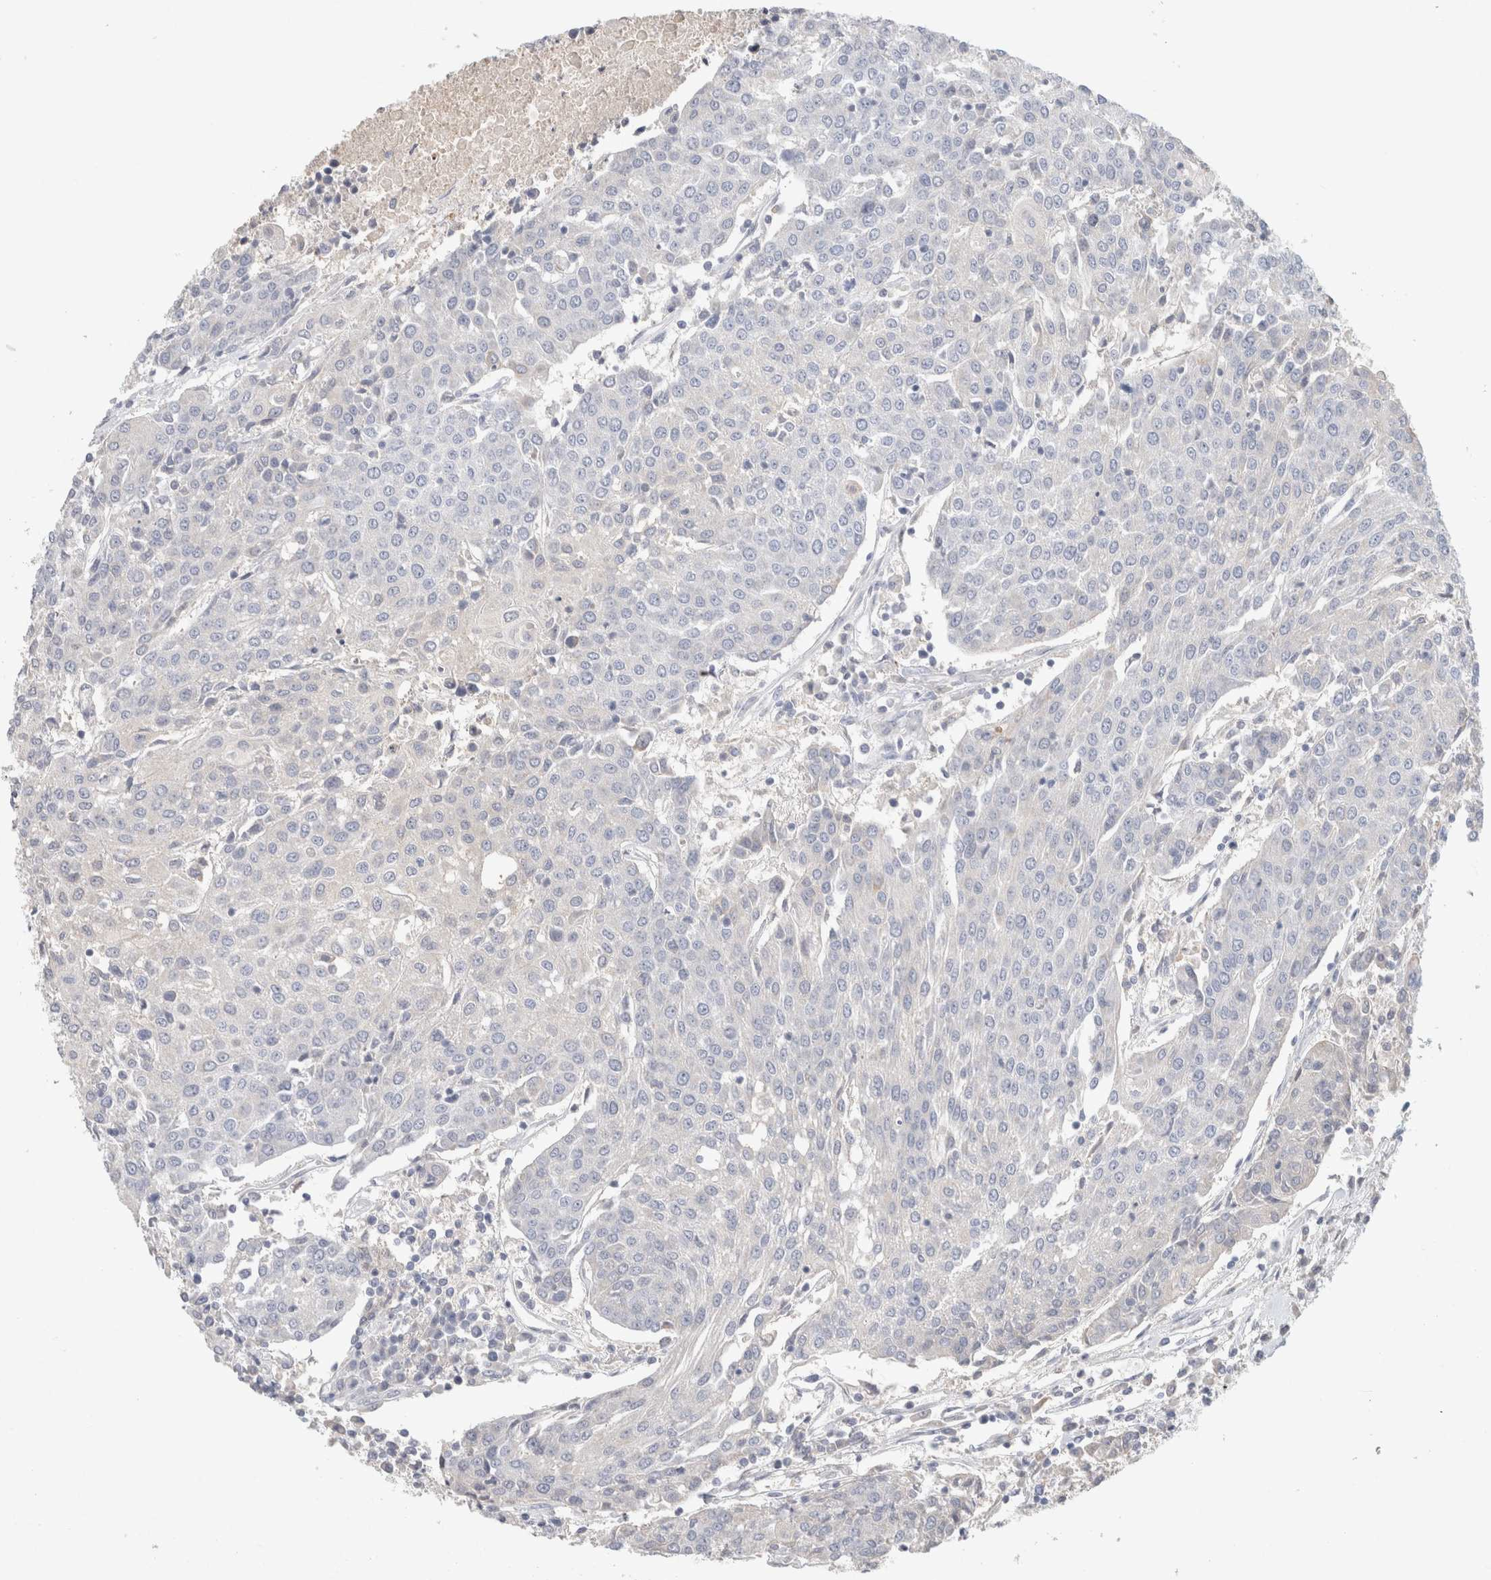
{"staining": {"intensity": "negative", "quantity": "none", "location": "none"}, "tissue": "urothelial cancer", "cell_type": "Tumor cells", "image_type": "cancer", "snomed": [{"axis": "morphology", "description": "Urothelial carcinoma, High grade"}, {"axis": "topography", "description": "Urinary bladder"}], "caption": "DAB immunohistochemical staining of human high-grade urothelial carcinoma displays no significant positivity in tumor cells.", "gene": "MPP2", "patient": {"sex": "female", "age": 85}}